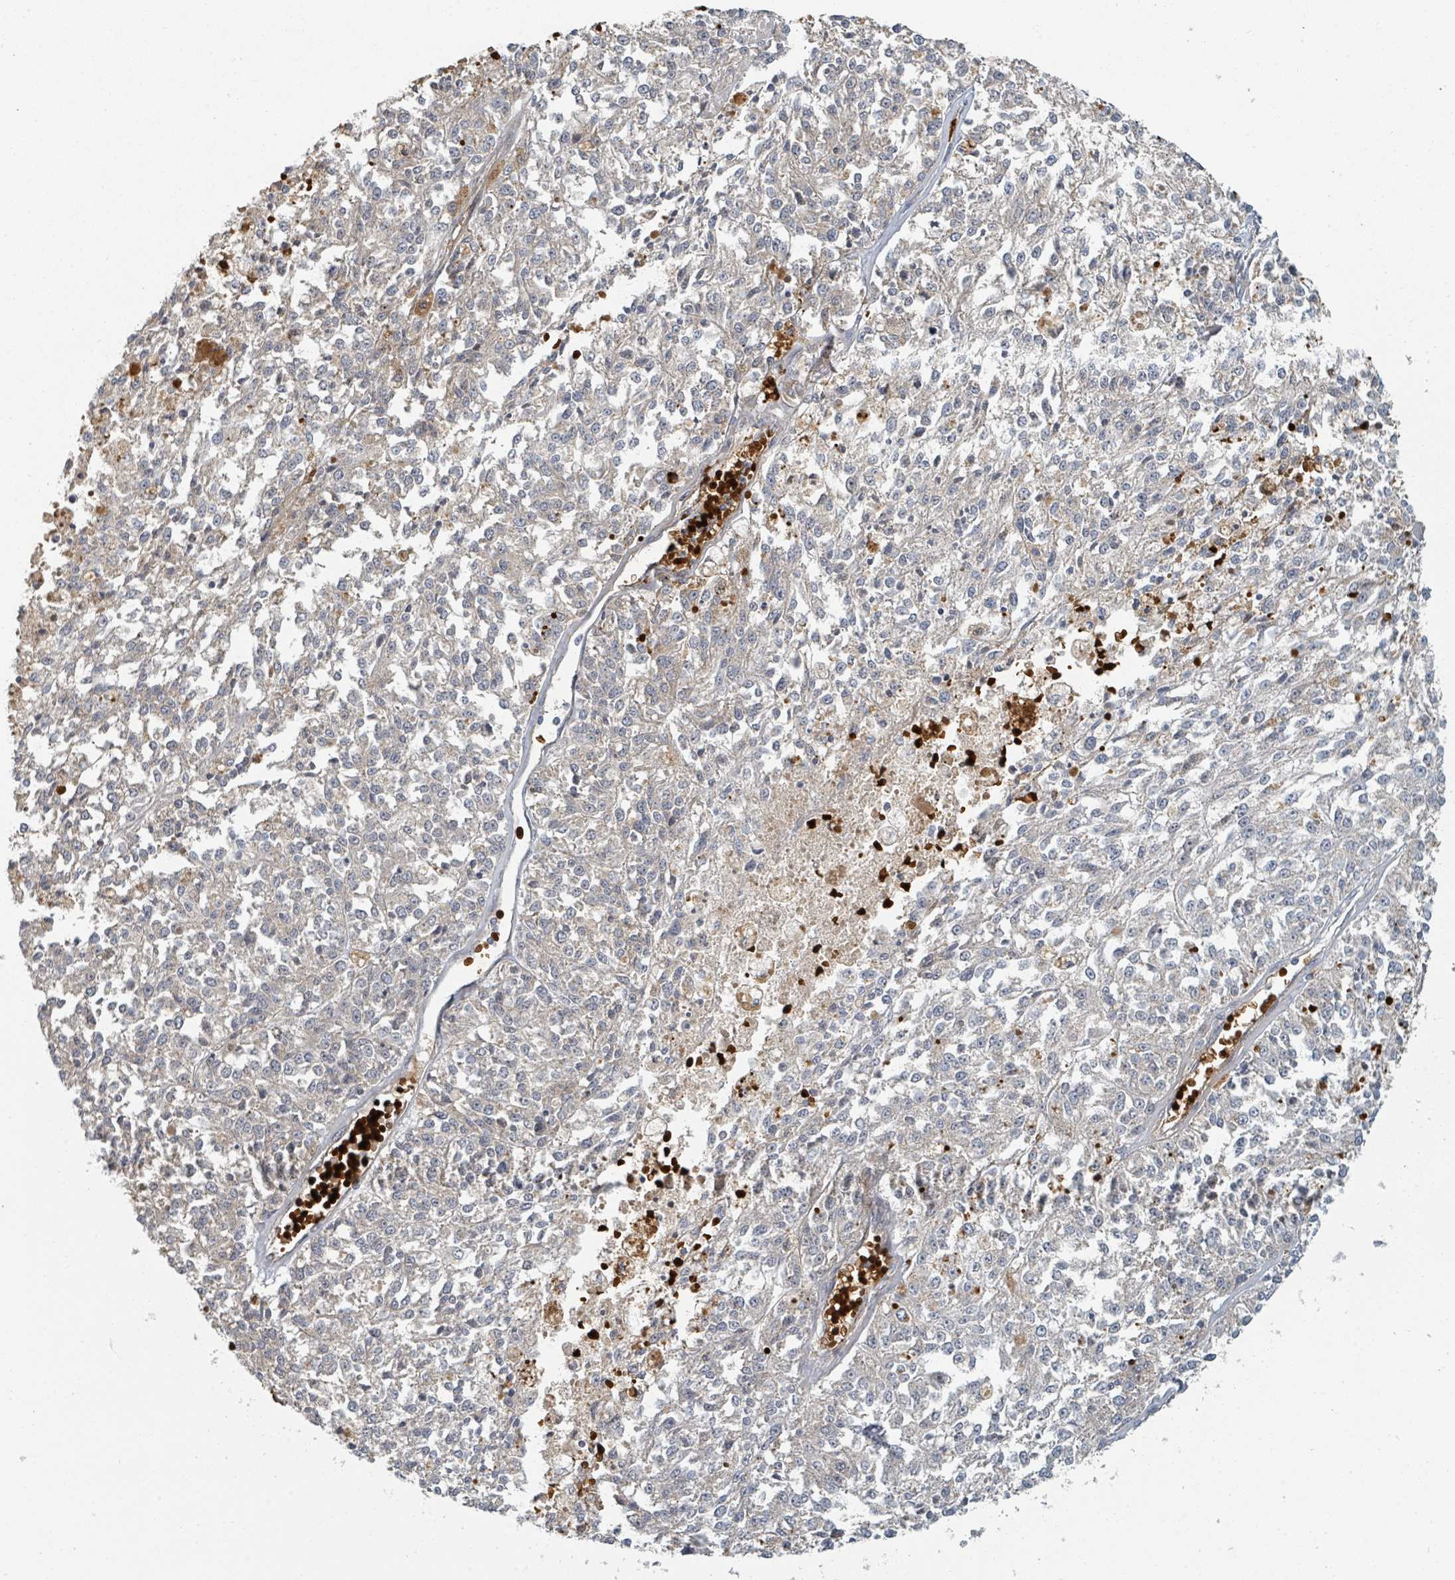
{"staining": {"intensity": "negative", "quantity": "none", "location": "none"}, "tissue": "melanoma", "cell_type": "Tumor cells", "image_type": "cancer", "snomed": [{"axis": "morphology", "description": "Malignant melanoma, NOS"}, {"axis": "topography", "description": "Skin"}], "caption": "Immunohistochemical staining of human melanoma shows no significant positivity in tumor cells.", "gene": "TRPC4AP", "patient": {"sex": "female", "age": 64}}